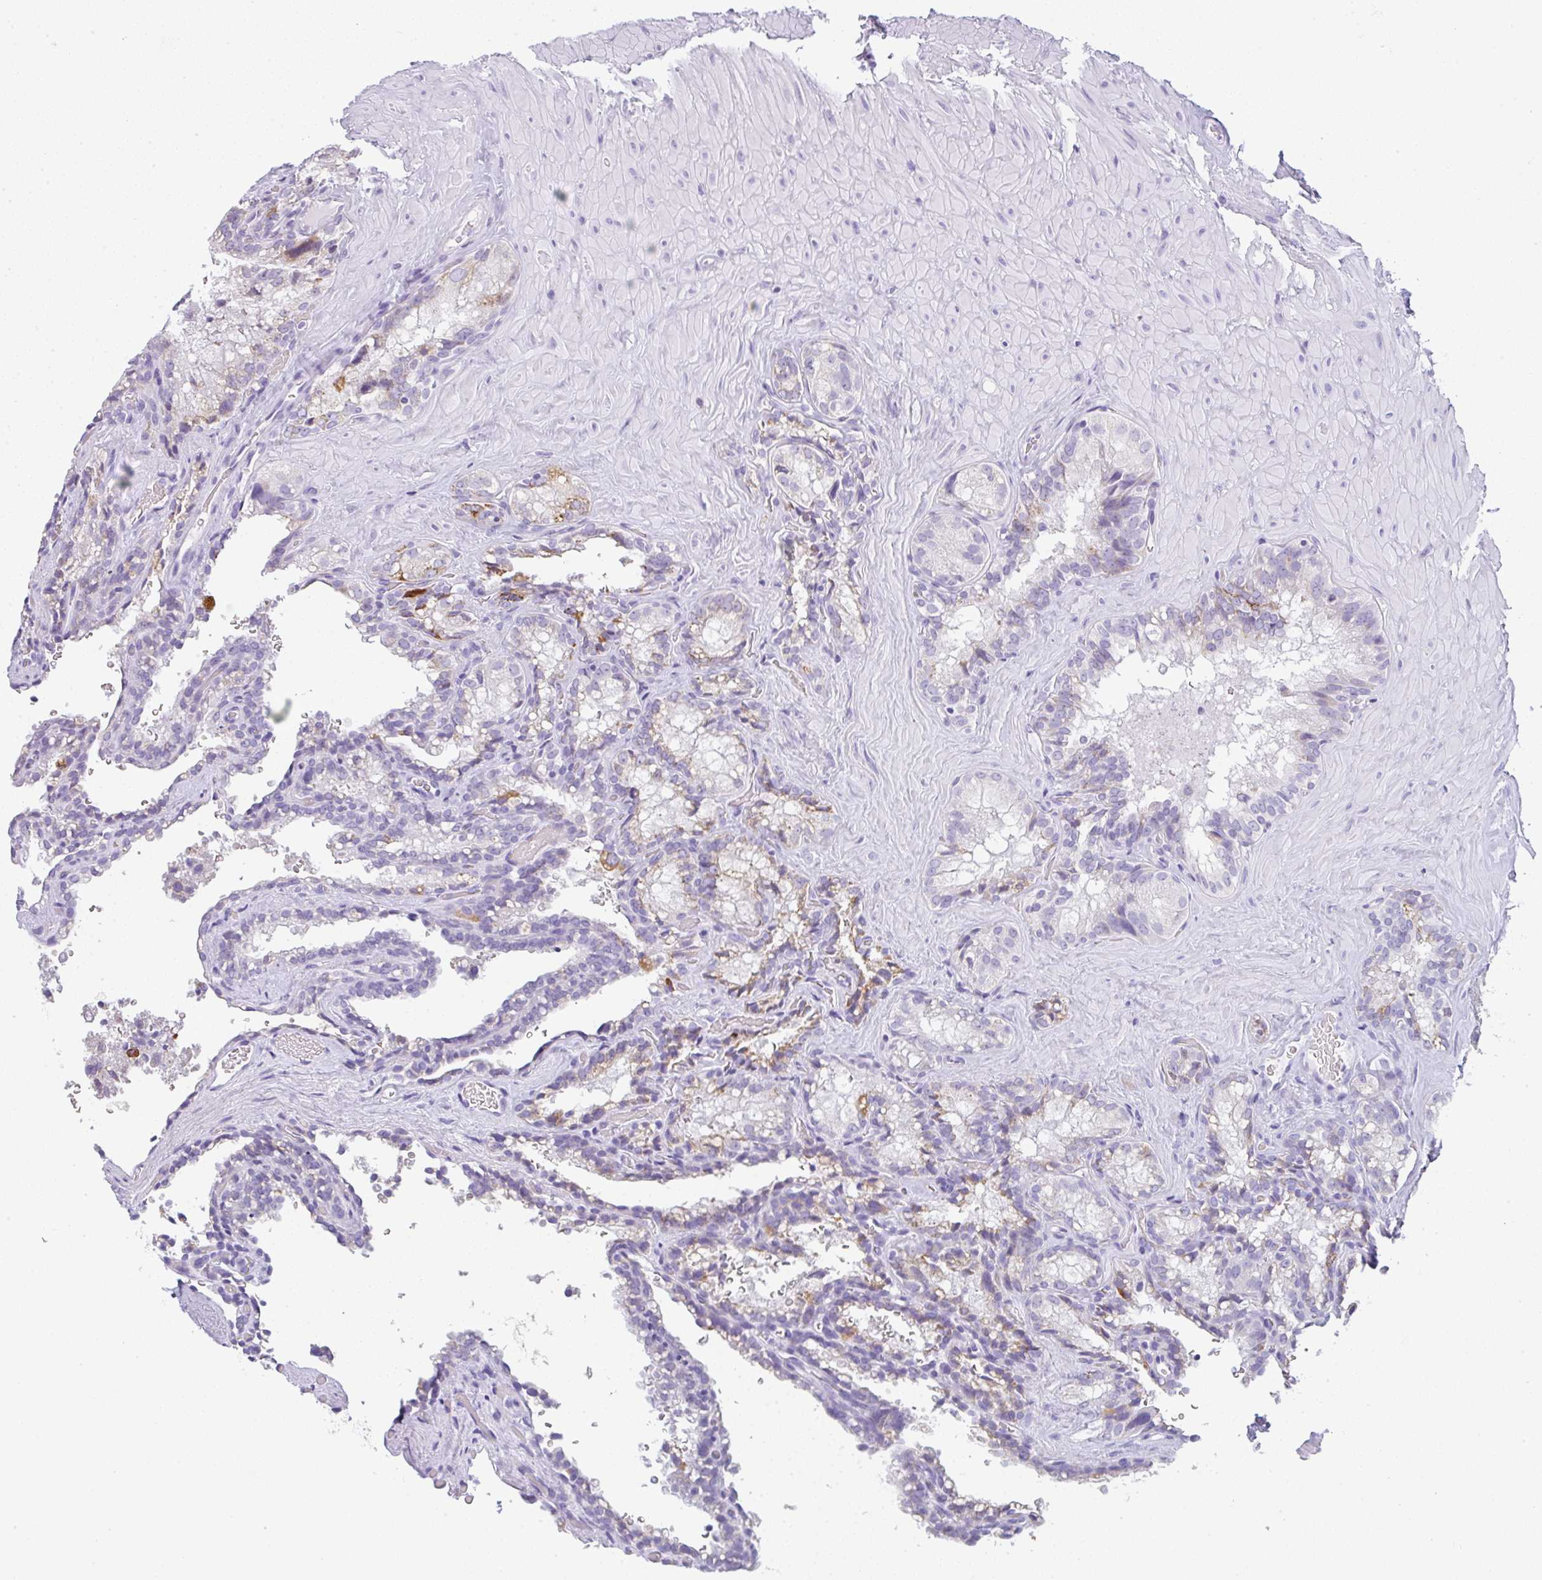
{"staining": {"intensity": "strong", "quantity": "<25%", "location": "cytoplasmic/membranous"}, "tissue": "seminal vesicle", "cell_type": "Glandular cells", "image_type": "normal", "snomed": [{"axis": "morphology", "description": "Normal tissue, NOS"}, {"axis": "topography", "description": "Seminal veicle"}], "caption": "Protein expression analysis of unremarkable seminal vesicle demonstrates strong cytoplasmic/membranous positivity in about <25% of glandular cells.", "gene": "LPAR4", "patient": {"sex": "male", "age": 47}}